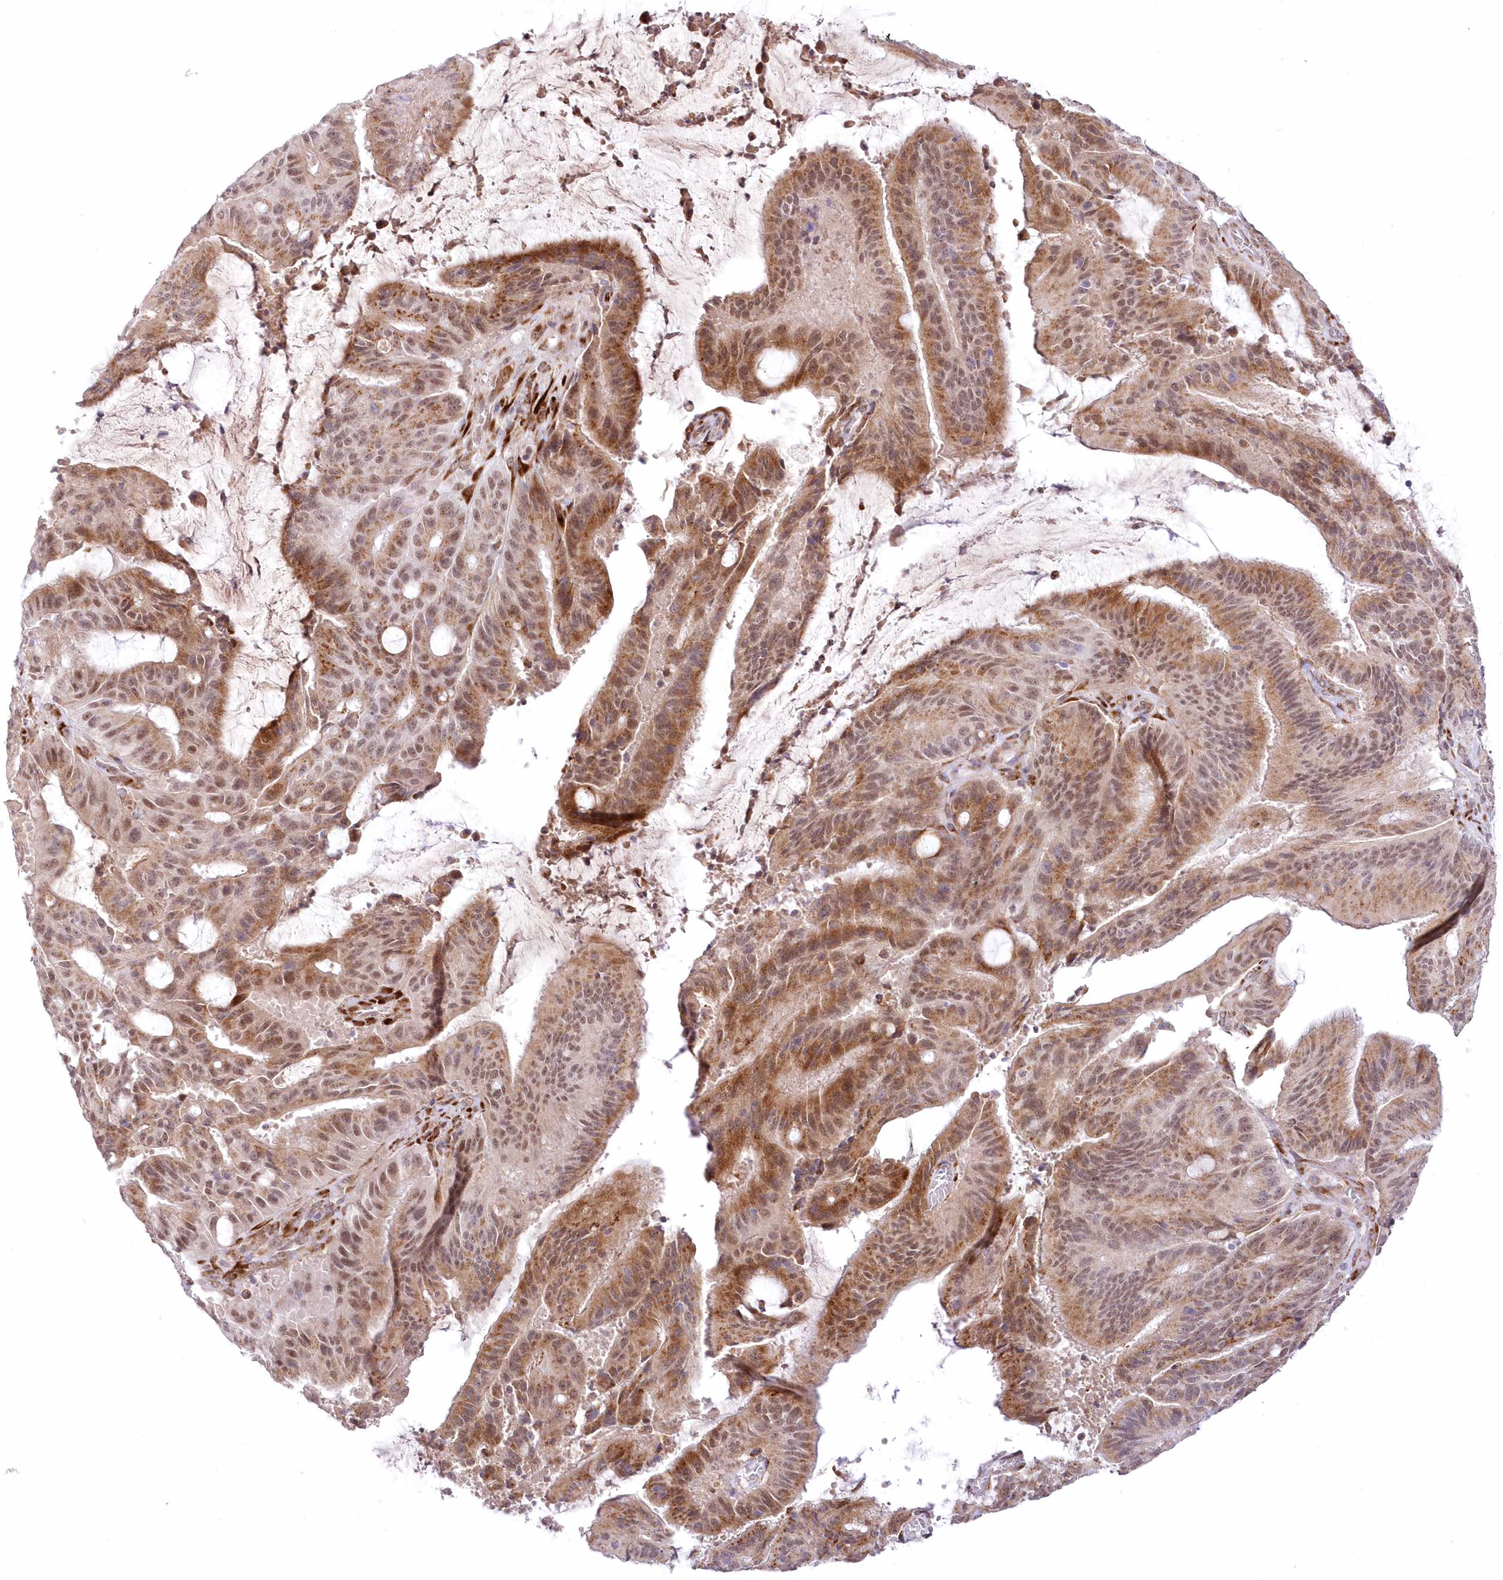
{"staining": {"intensity": "moderate", "quantity": ">75%", "location": "cytoplasmic/membranous"}, "tissue": "liver cancer", "cell_type": "Tumor cells", "image_type": "cancer", "snomed": [{"axis": "morphology", "description": "Normal tissue, NOS"}, {"axis": "morphology", "description": "Cholangiocarcinoma"}, {"axis": "topography", "description": "Liver"}, {"axis": "topography", "description": "Peripheral nerve tissue"}], "caption": "Liver cholangiocarcinoma tissue displays moderate cytoplasmic/membranous expression in about >75% of tumor cells, visualized by immunohistochemistry. (brown staining indicates protein expression, while blue staining denotes nuclei).", "gene": "LDB1", "patient": {"sex": "female", "age": 73}}